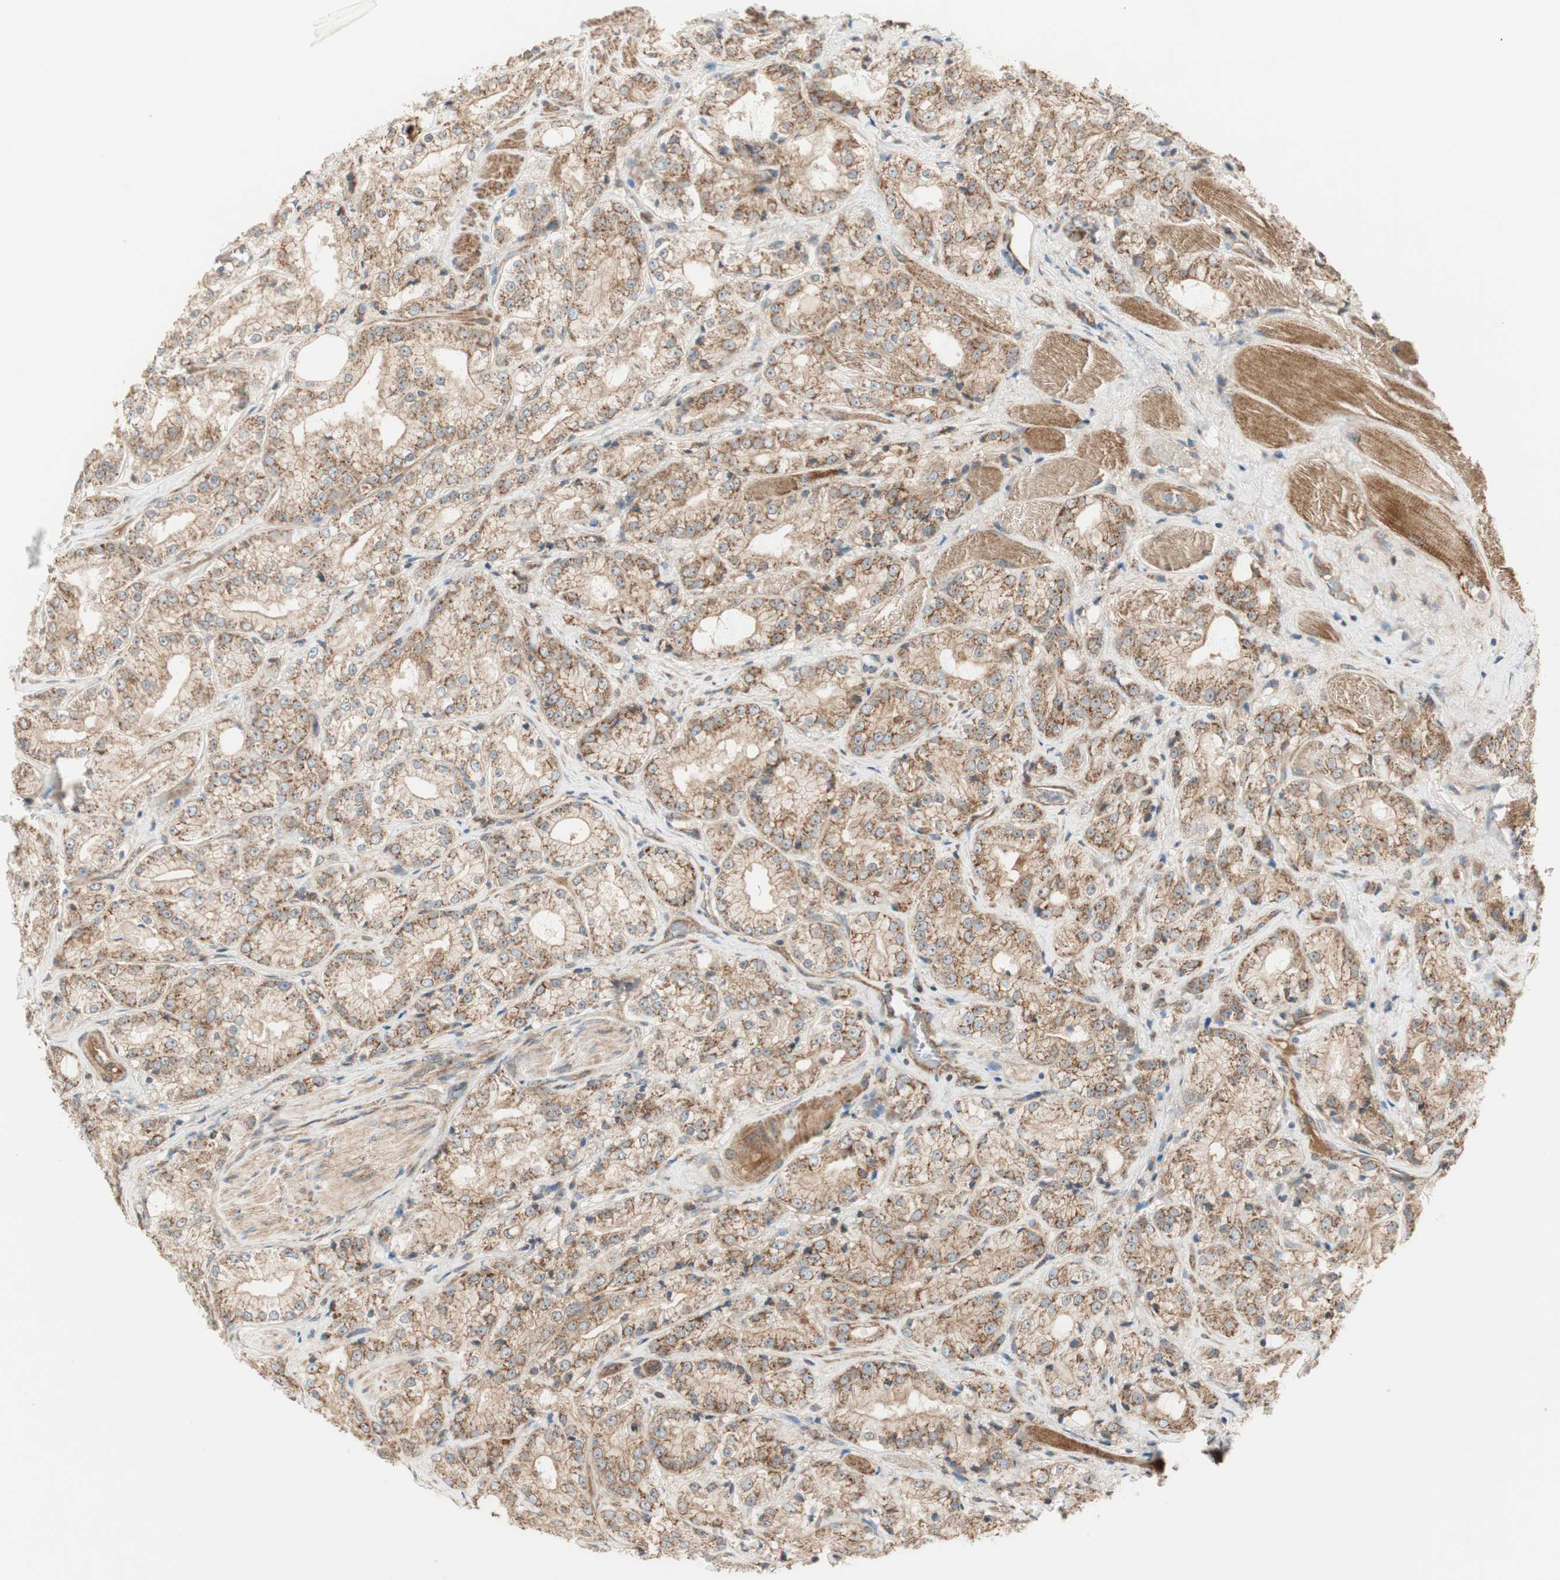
{"staining": {"intensity": "moderate", "quantity": ">75%", "location": "cytoplasmic/membranous"}, "tissue": "prostate cancer", "cell_type": "Tumor cells", "image_type": "cancer", "snomed": [{"axis": "morphology", "description": "Adenocarcinoma, High grade"}, {"axis": "topography", "description": "Prostate"}], "caption": "IHC of prostate high-grade adenocarcinoma shows medium levels of moderate cytoplasmic/membranous staining in about >75% of tumor cells. (IHC, brightfield microscopy, high magnification).", "gene": "CTTNBP2NL", "patient": {"sex": "male", "age": 73}}